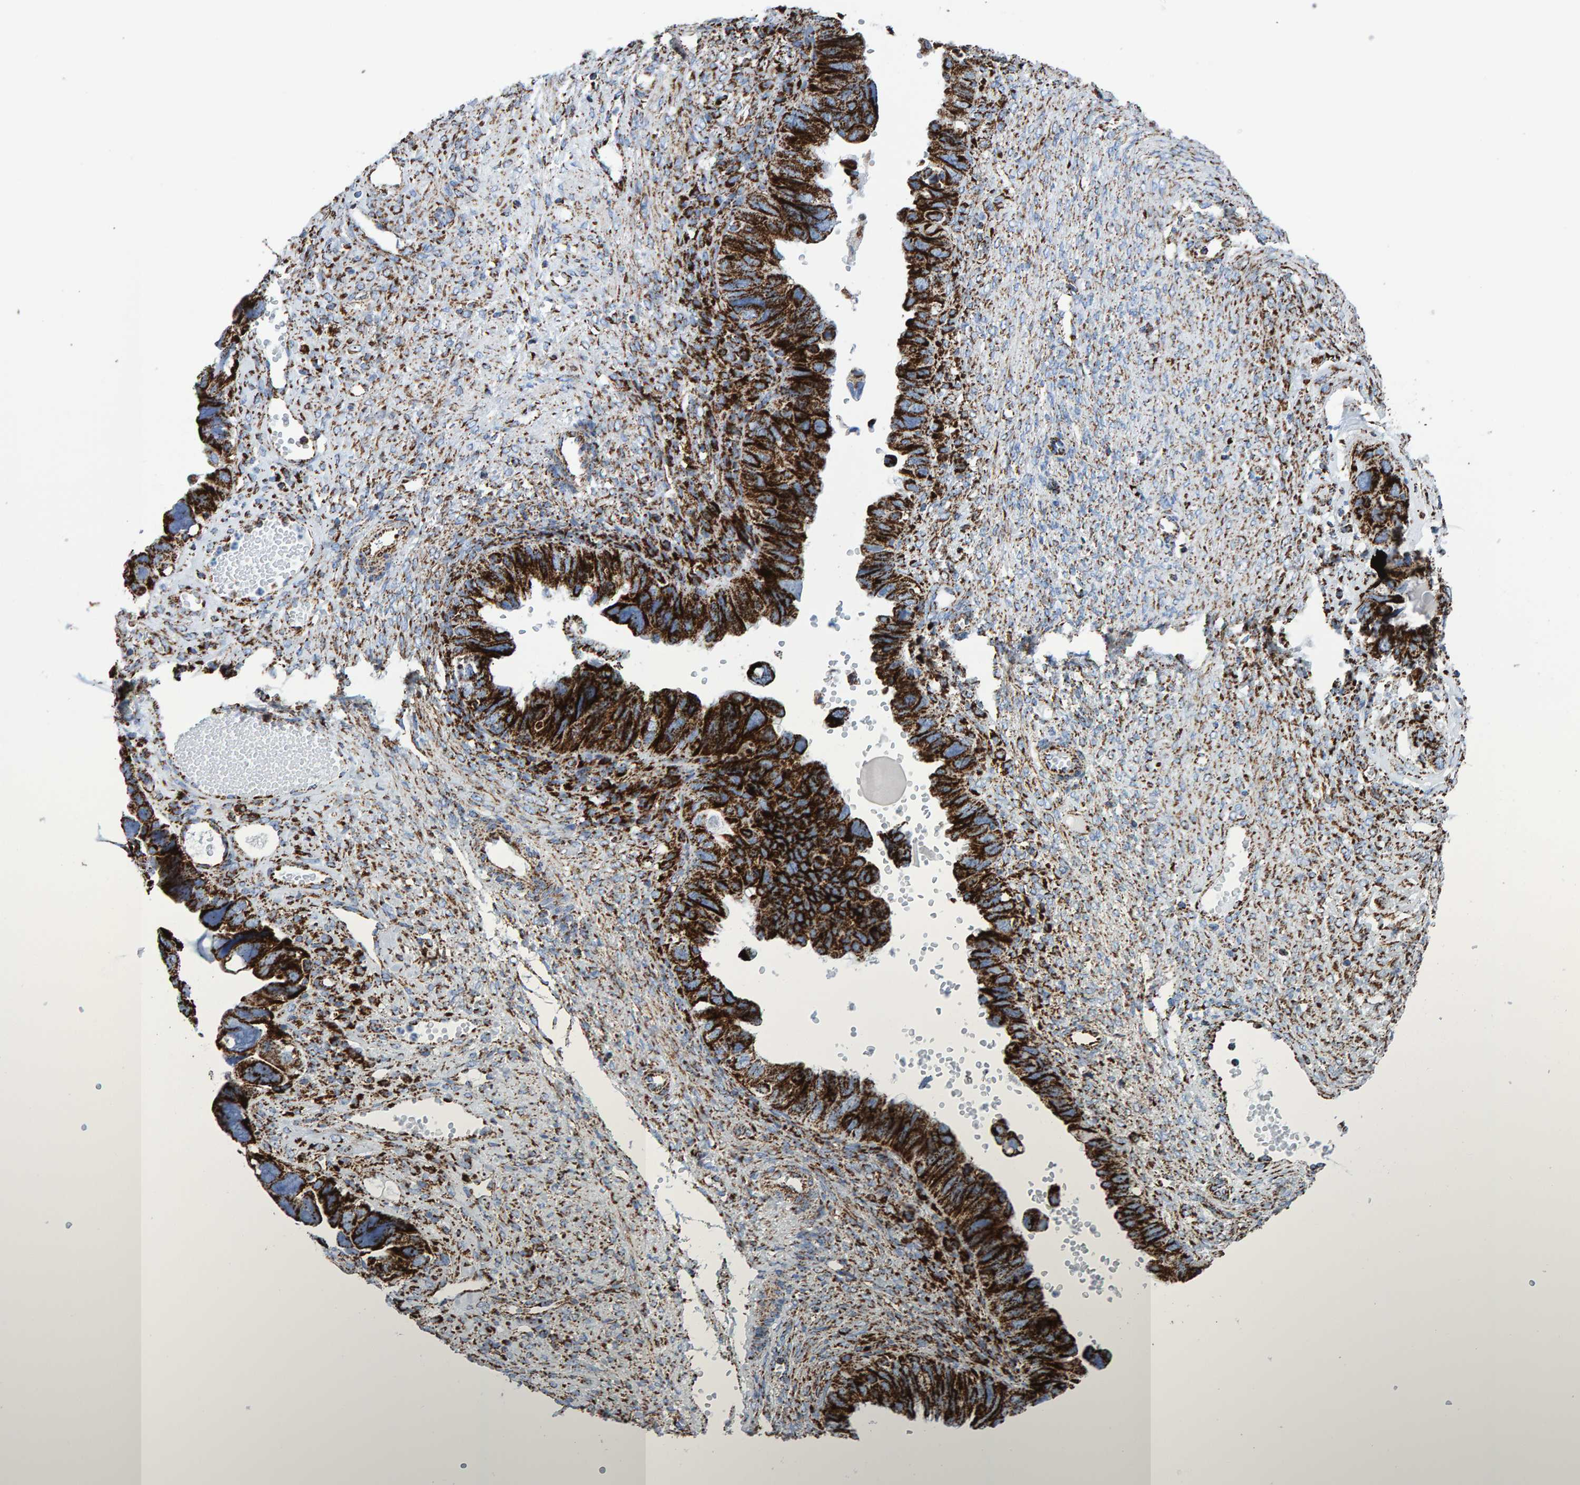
{"staining": {"intensity": "strong", "quantity": ">75%", "location": "cytoplasmic/membranous"}, "tissue": "ovarian cancer", "cell_type": "Tumor cells", "image_type": "cancer", "snomed": [{"axis": "morphology", "description": "Cystadenocarcinoma, serous, NOS"}, {"axis": "topography", "description": "Ovary"}], "caption": "Ovarian cancer (serous cystadenocarcinoma) stained with a brown dye shows strong cytoplasmic/membranous positive positivity in approximately >75% of tumor cells.", "gene": "ENSG00000262660", "patient": {"sex": "female", "age": 79}}